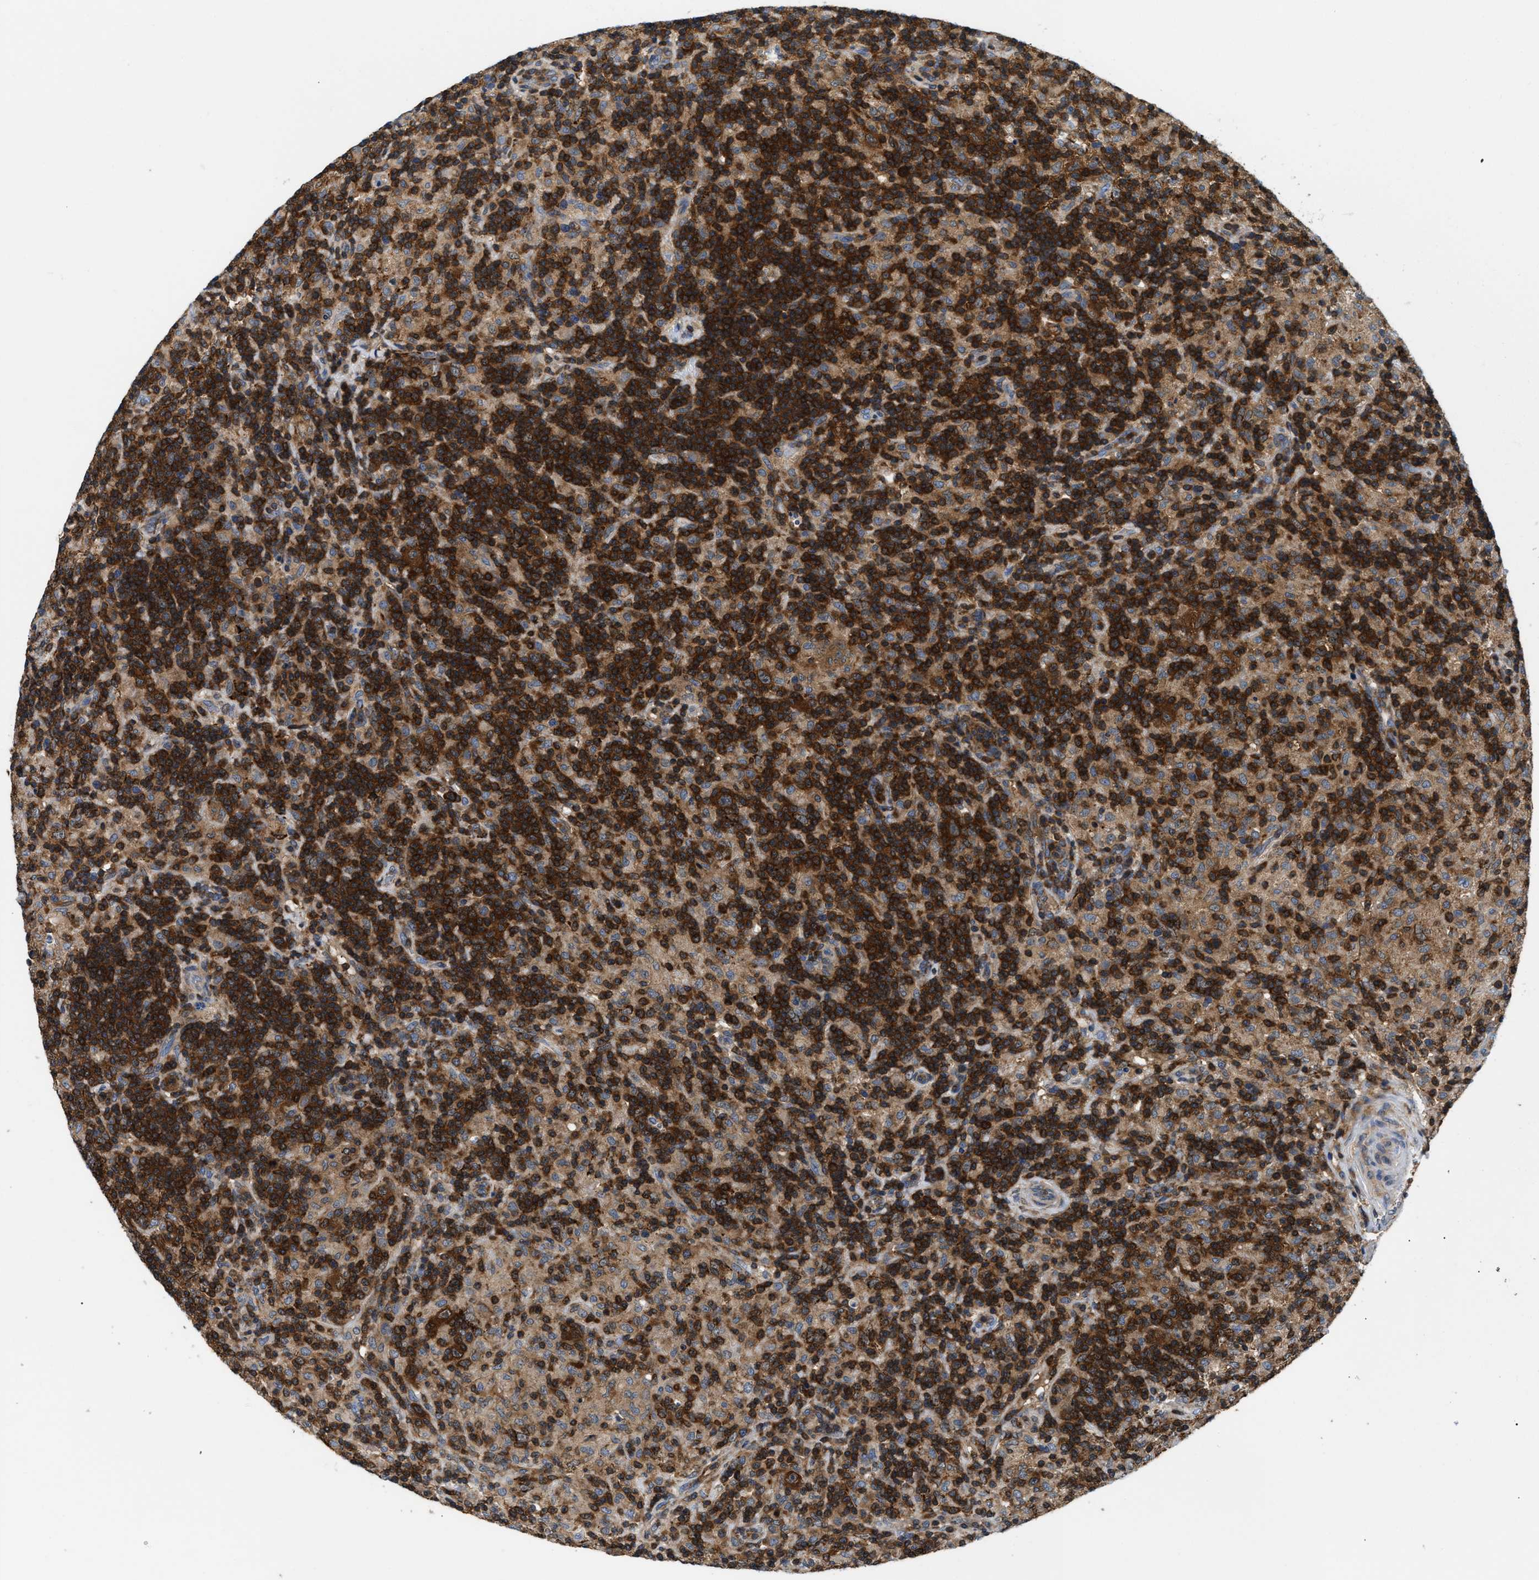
{"staining": {"intensity": "strong", "quantity": ">75%", "location": "cytoplasmic/membranous"}, "tissue": "lymphoma", "cell_type": "Tumor cells", "image_type": "cancer", "snomed": [{"axis": "morphology", "description": "Hodgkin's disease, NOS"}, {"axis": "topography", "description": "Lymph node"}], "caption": "Immunohistochemistry (IHC) photomicrograph of Hodgkin's disease stained for a protein (brown), which reveals high levels of strong cytoplasmic/membranous expression in approximately >75% of tumor cells.", "gene": "CCM2", "patient": {"sex": "male", "age": 70}}